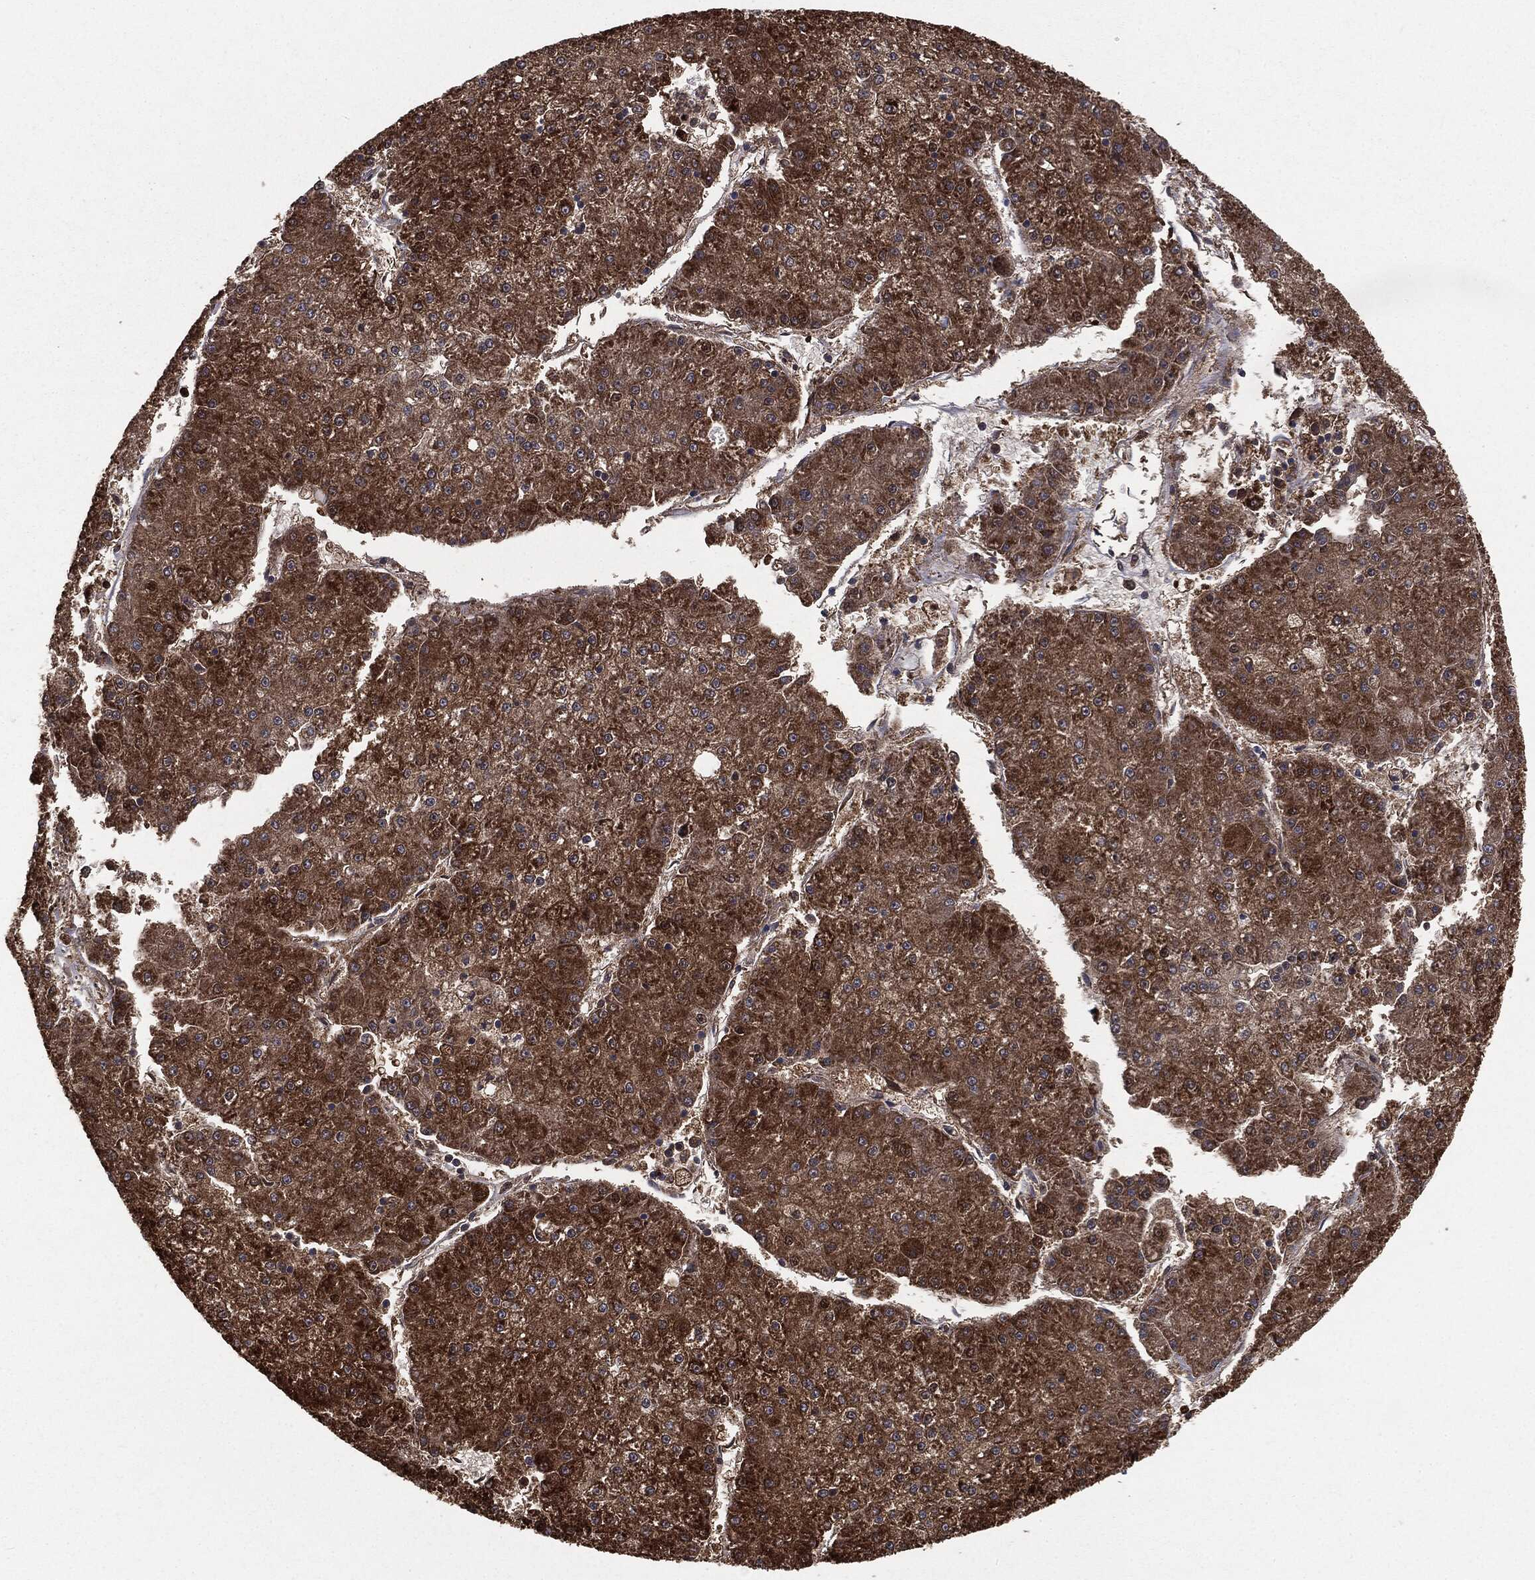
{"staining": {"intensity": "strong", "quantity": ">75%", "location": "cytoplasmic/membranous"}, "tissue": "liver cancer", "cell_type": "Tumor cells", "image_type": "cancer", "snomed": [{"axis": "morphology", "description": "Carcinoma, Hepatocellular, NOS"}, {"axis": "topography", "description": "Liver"}], "caption": "Immunohistochemistry histopathology image of human hepatocellular carcinoma (liver) stained for a protein (brown), which demonstrates high levels of strong cytoplasmic/membranous expression in approximately >75% of tumor cells.", "gene": "NME1", "patient": {"sex": "male", "age": 73}}